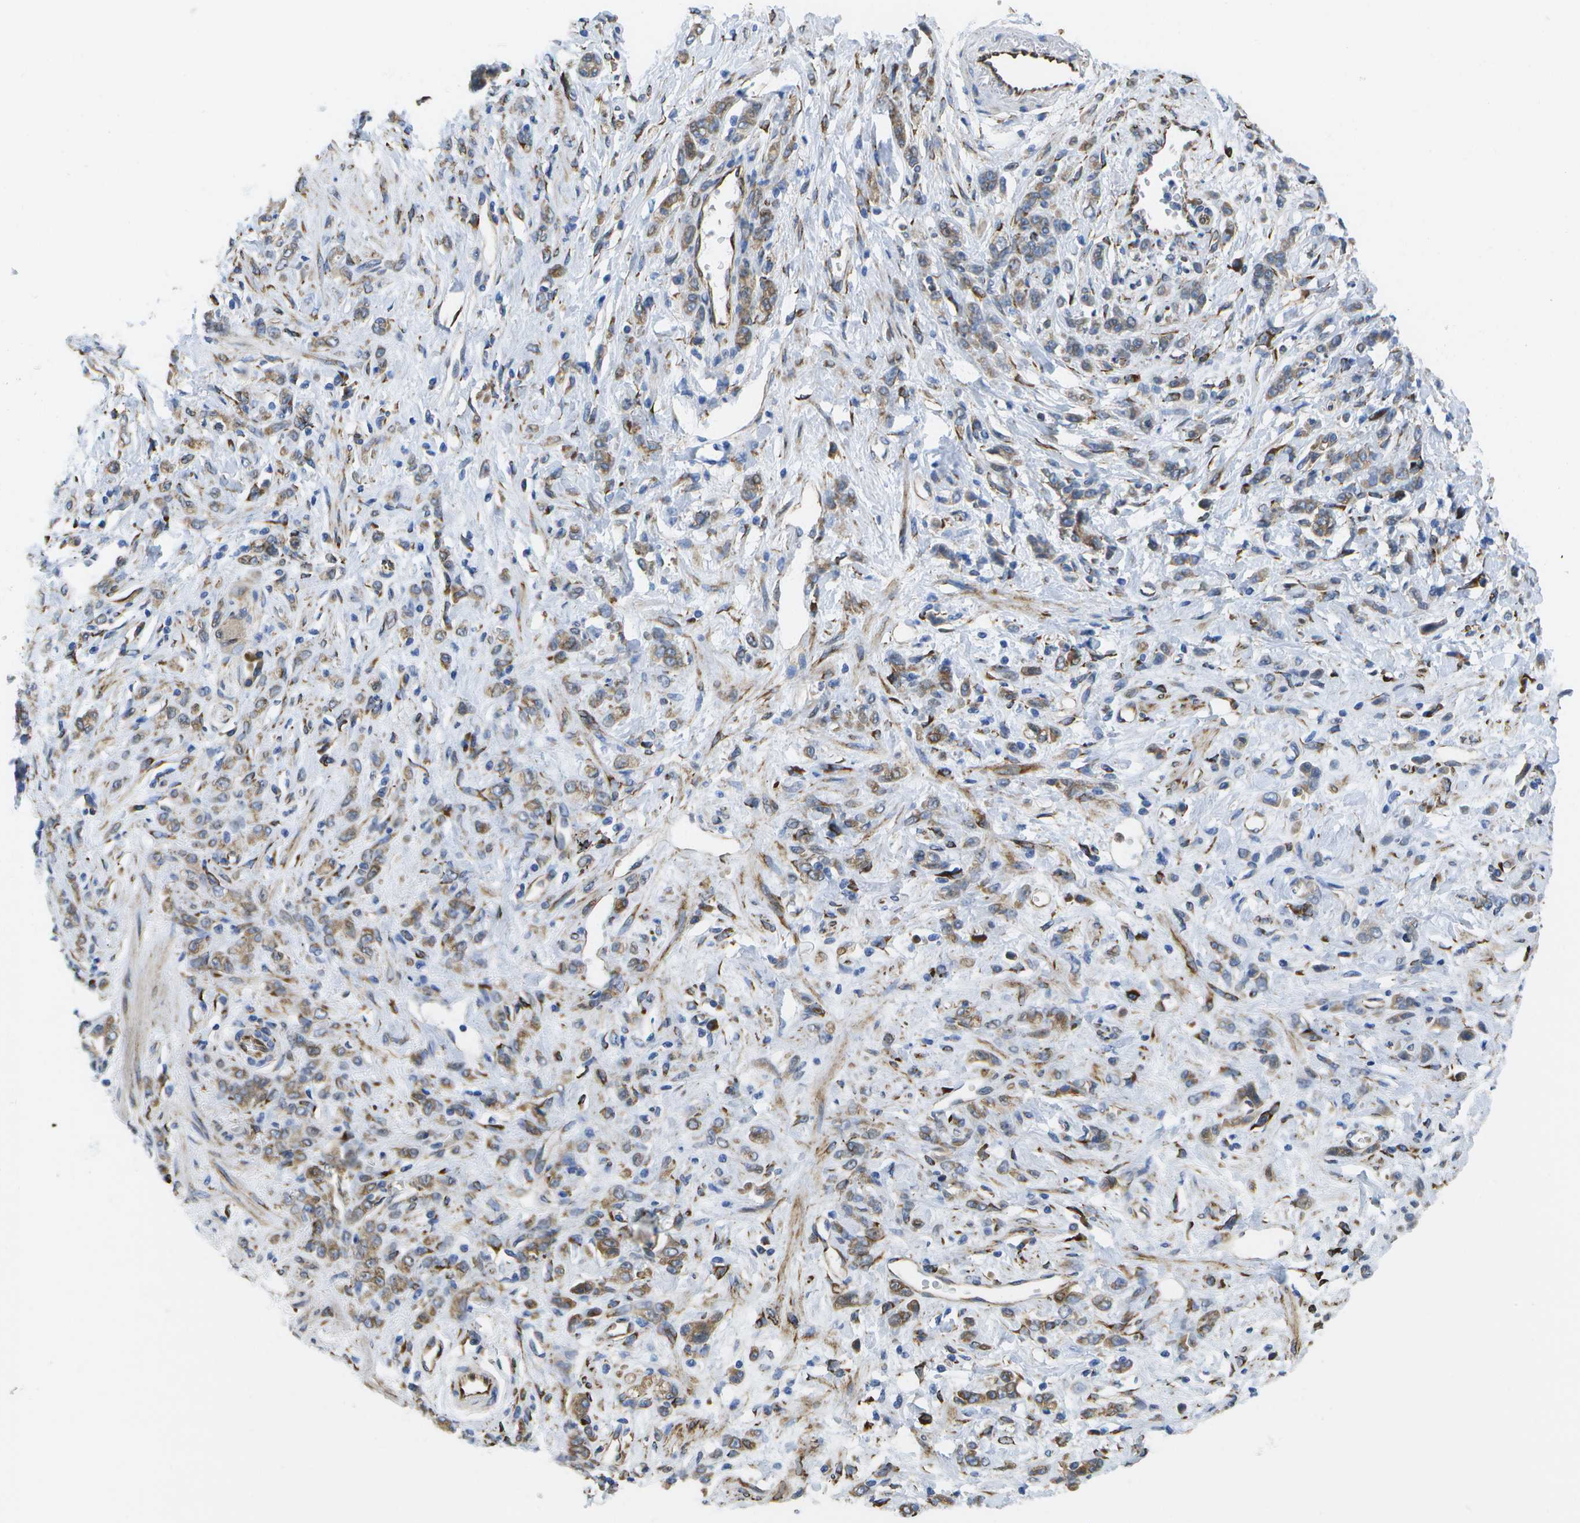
{"staining": {"intensity": "moderate", "quantity": ">75%", "location": "cytoplasmic/membranous"}, "tissue": "stomach cancer", "cell_type": "Tumor cells", "image_type": "cancer", "snomed": [{"axis": "morphology", "description": "Normal tissue, NOS"}, {"axis": "morphology", "description": "Adenocarcinoma, NOS"}, {"axis": "topography", "description": "Stomach"}], "caption": "A histopathology image showing moderate cytoplasmic/membranous expression in approximately >75% of tumor cells in adenocarcinoma (stomach), as visualized by brown immunohistochemical staining.", "gene": "ZDHHC17", "patient": {"sex": "male", "age": 82}}